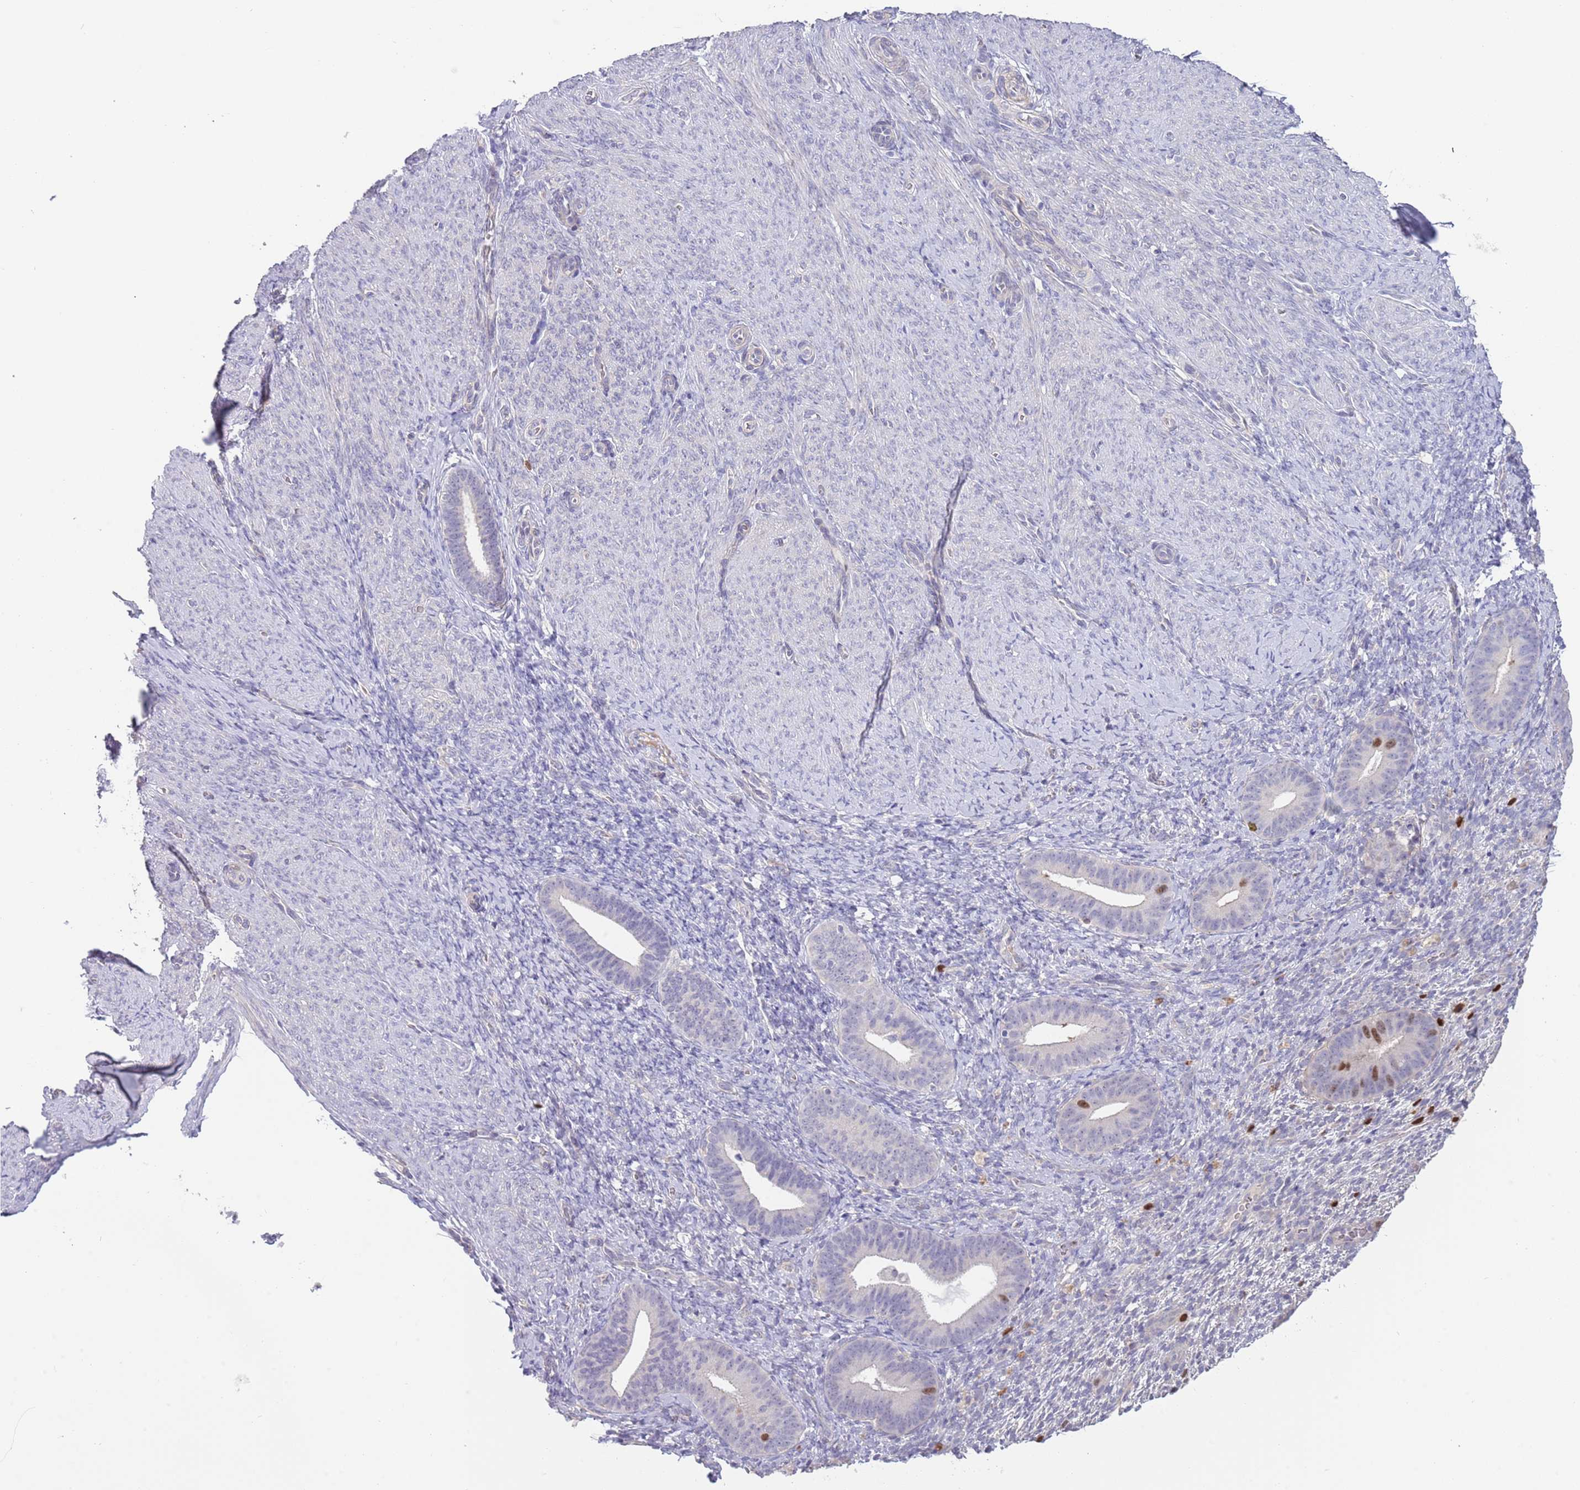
{"staining": {"intensity": "negative", "quantity": "none", "location": "none"}, "tissue": "endometrium", "cell_type": "Cells in endometrial stroma", "image_type": "normal", "snomed": [{"axis": "morphology", "description": "Normal tissue, NOS"}, {"axis": "topography", "description": "Endometrium"}], "caption": "The immunohistochemistry (IHC) histopathology image has no significant positivity in cells in endometrial stroma of endometrium.", "gene": "PIMREG", "patient": {"sex": "female", "age": 65}}